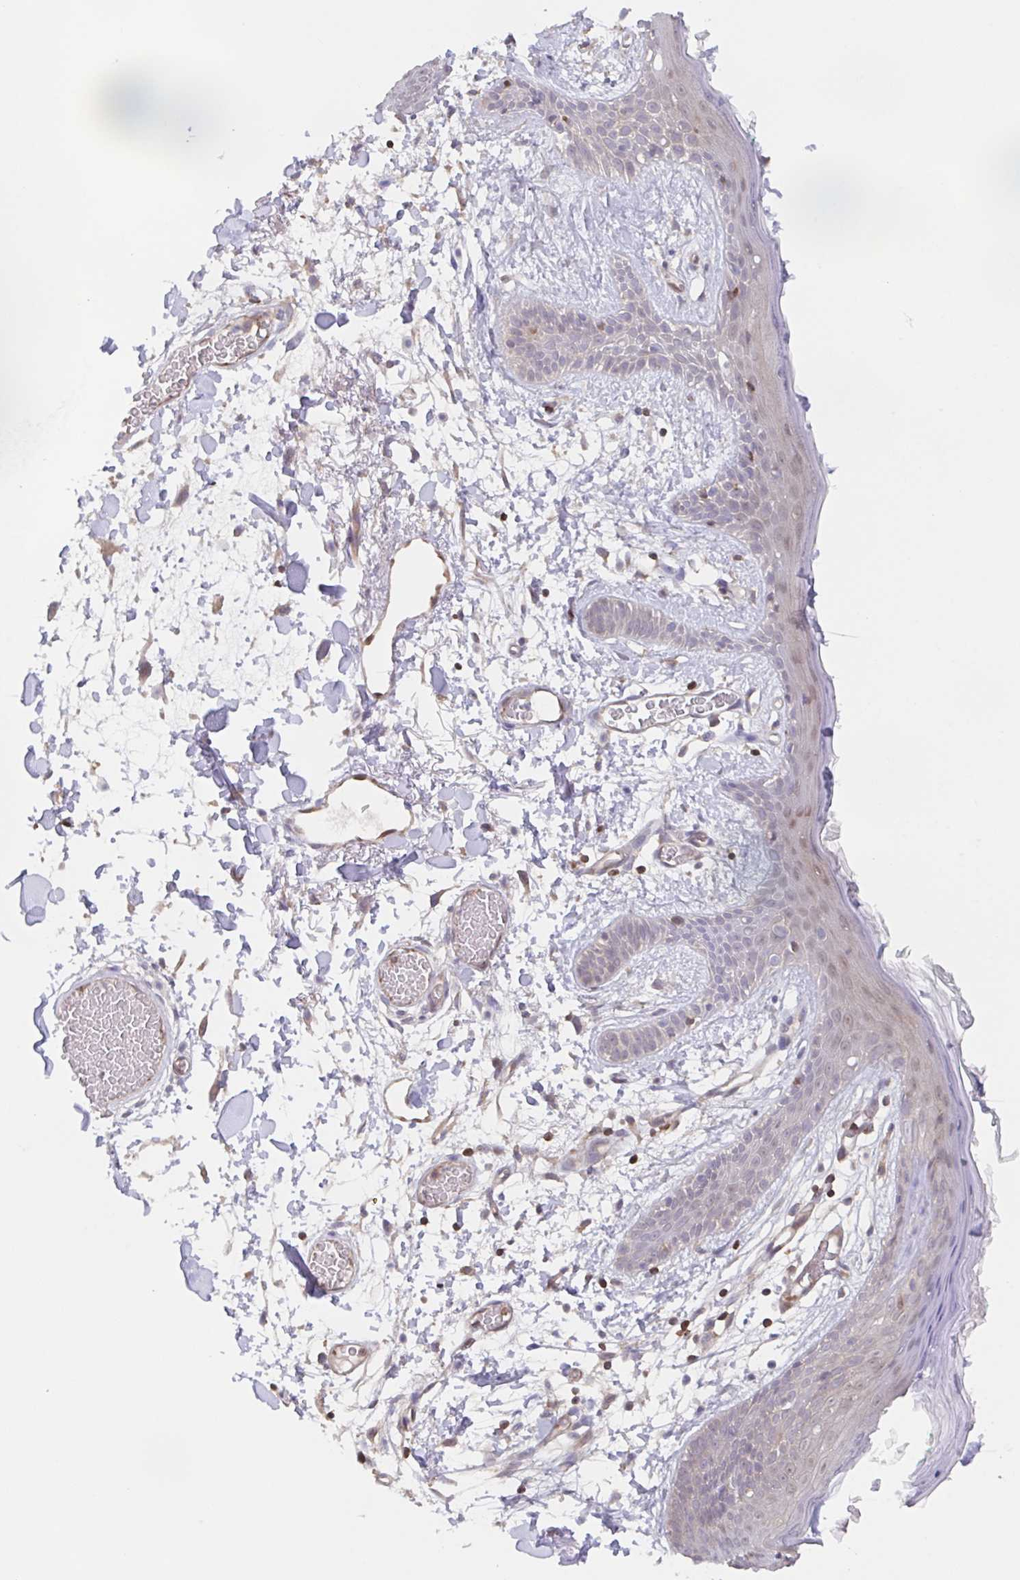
{"staining": {"intensity": "weak", "quantity": ">75%", "location": "cytoplasmic/membranous"}, "tissue": "skin", "cell_type": "Fibroblasts", "image_type": "normal", "snomed": [{"axis": "morphology", "description": "Normal tissue, NOS"}, {"axis": "topography", "description": "Skin"}], "caption": "Weak cytoplasmic/membranous staining for a protein is identified in approximately >75% of fibroblasts of benign skin using immunohistochemistry (IHC).", "gene": "AGFG2", "patient": {"sex": "male", "age": 79}}